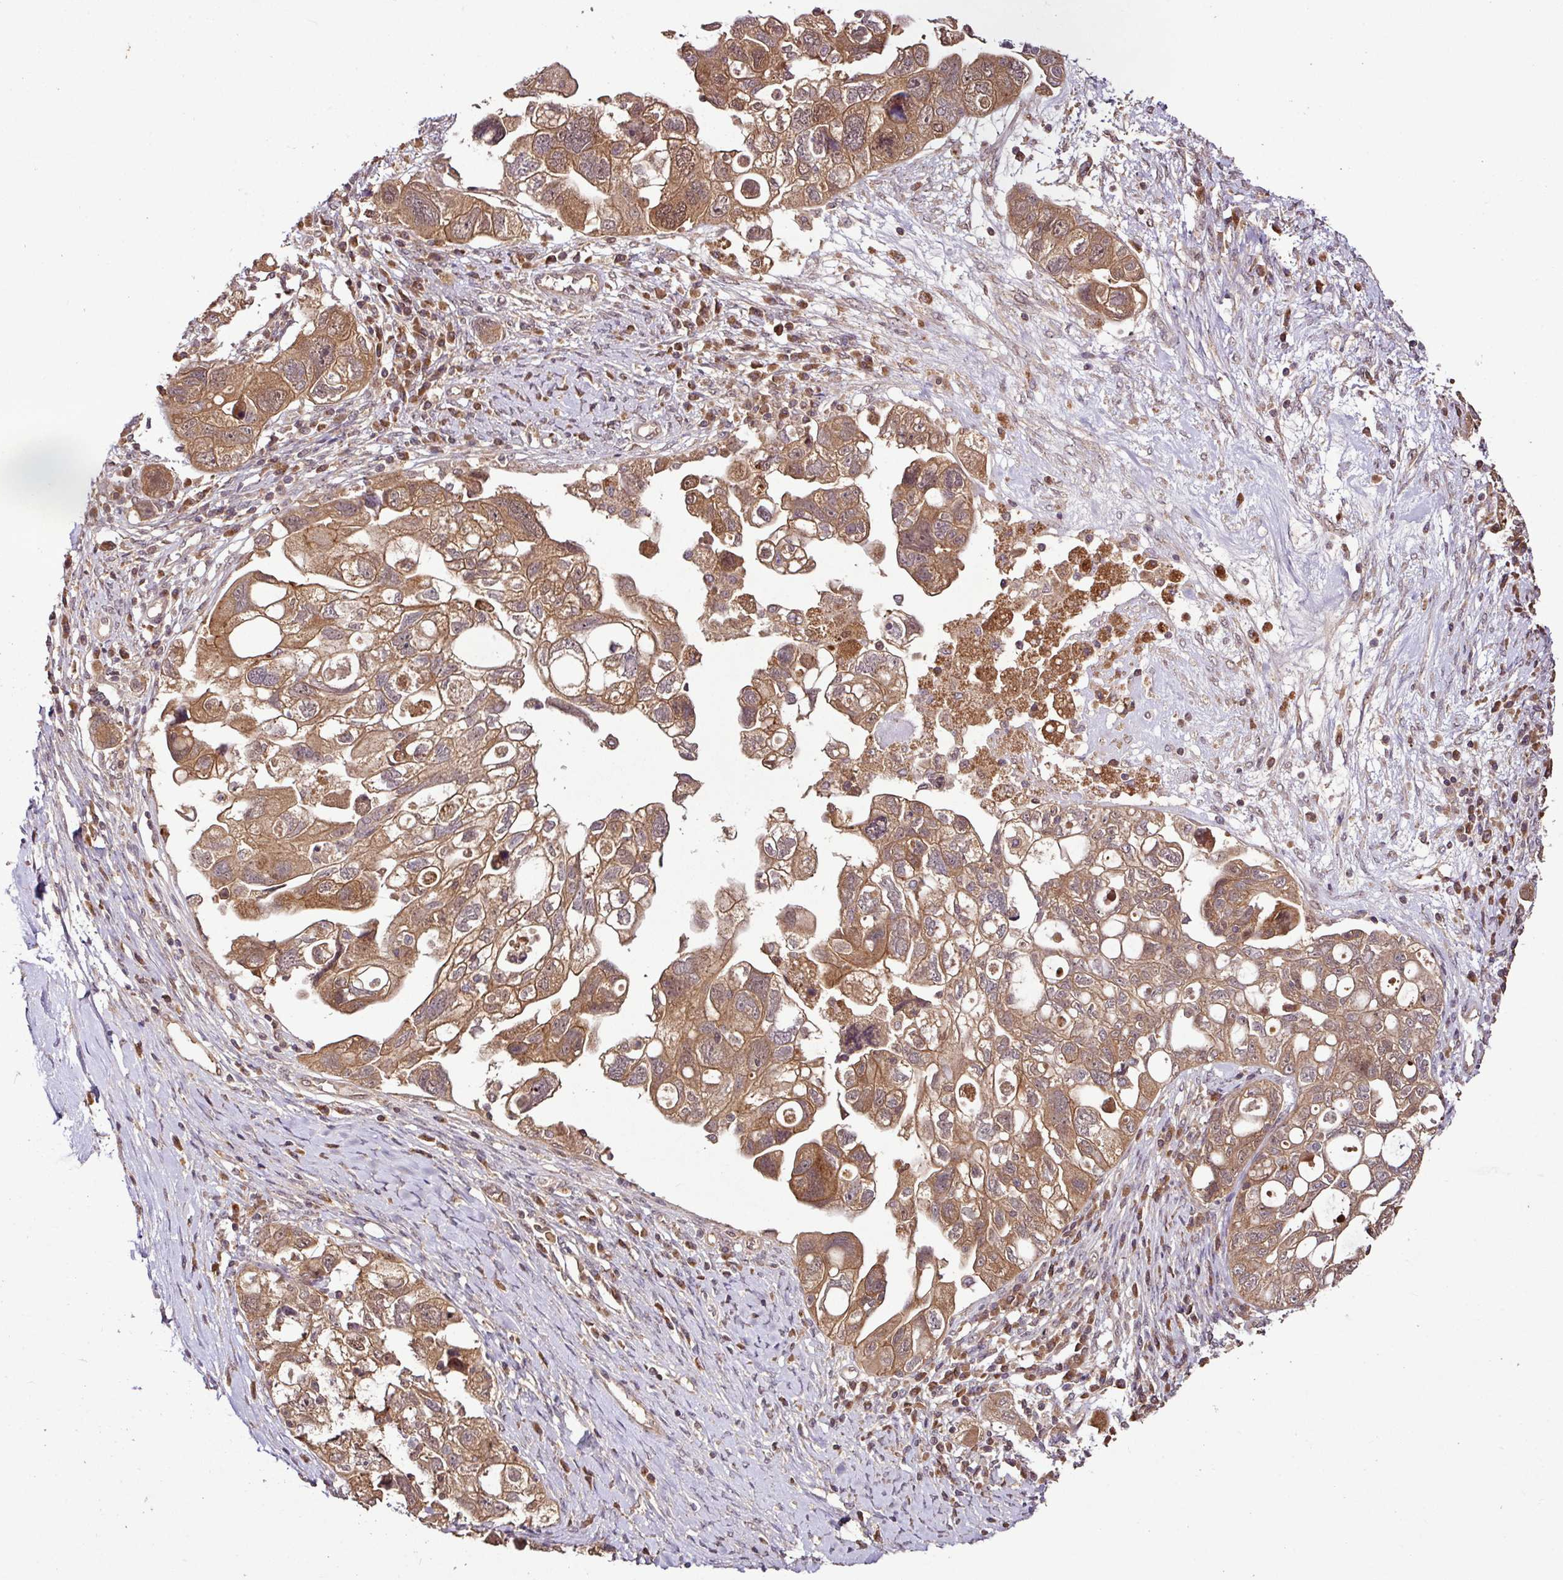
{"staining": {"intensity": "moderate", "quantity": ">75%", "location": "cytoplasmic/membranous,nuclear"}, "tissue": "ovarian cancer", "cell_type": "Tumor cells", "image_type": "cancer", "snomed": [{"axis": "morphology", "description": "Carcinoma, NOS"}, {"axis": "morphology", "description": "Cystadenocarcinoma, serous, NOS"}, {"axis": "topography", "description": "Ovary"}], "caption": "A brown stain highlights moderate cytoplasmic/membranous and nuclear positivity of a protein in human carcinoma (ovarian) tumor cells.", "gene": "FAIM", "patient": {"sex": "female", "age": 69}}